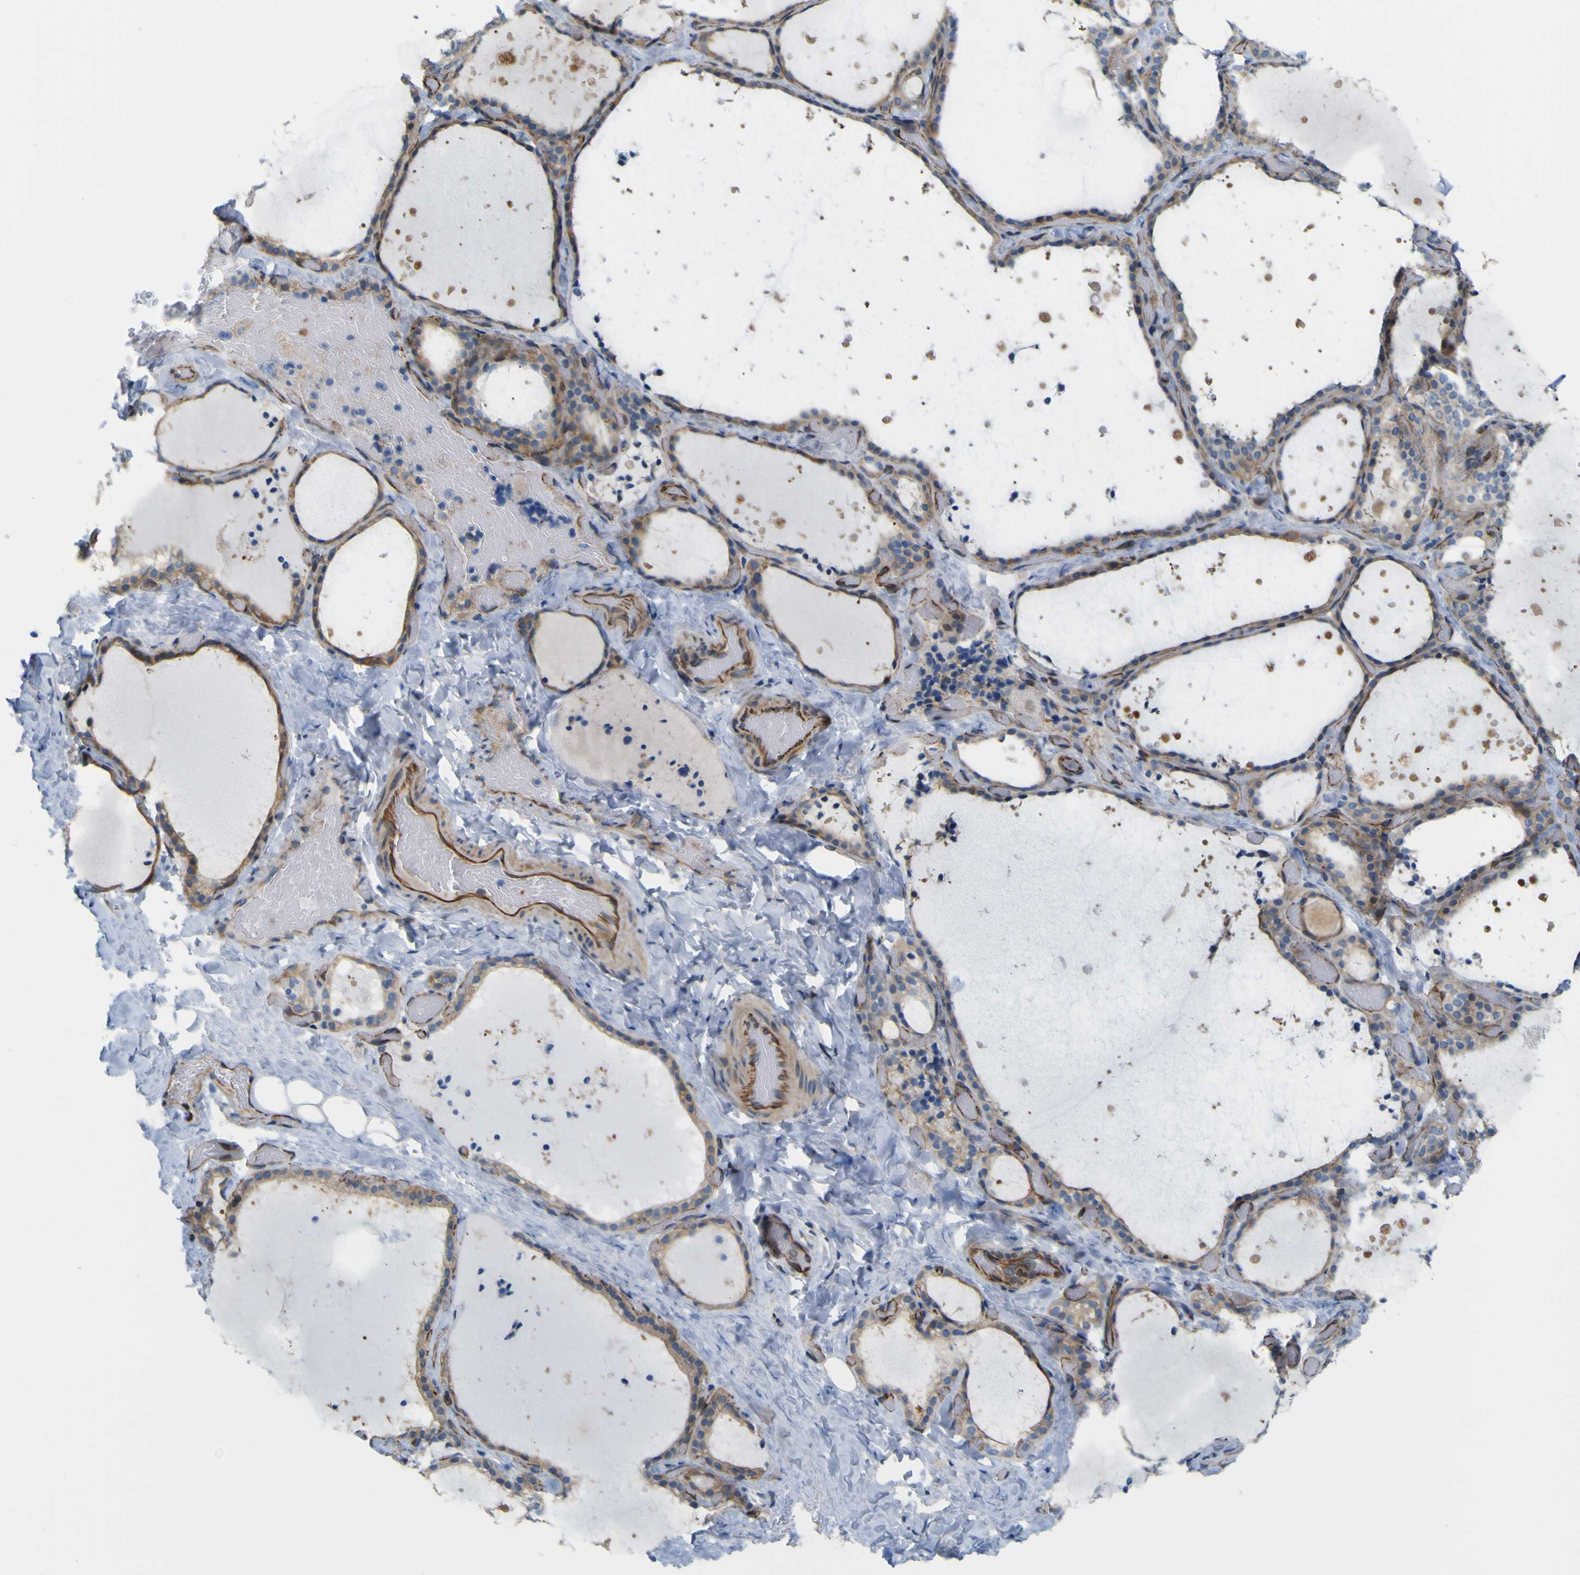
{"staining": {"intensity": "moderate", "quantity": ">75%", "location": "cytoplasmic/membranous"}, "tissue": "thyroid gland", "cell_type": "Glandular cells", "image_type": "normal", "snomed": [{"axis": "morphology", "description": "Normal tissue, NOS"}, {"axis": "topography", "description": "Thyroid gland"}], "caption": "The micrograph shows a brown stain indicating the presence of a protein in the cytoplasmic/membranous of glandular cells in thyroid gland. The staining was performed using DAB (3,3'-diaminobenzidine), with brown indicating positive protein expression. Nuclei are stained blue with hematoxylin.", "gene": "JPH1", "patient": {"sex": "female", "age": 44}}